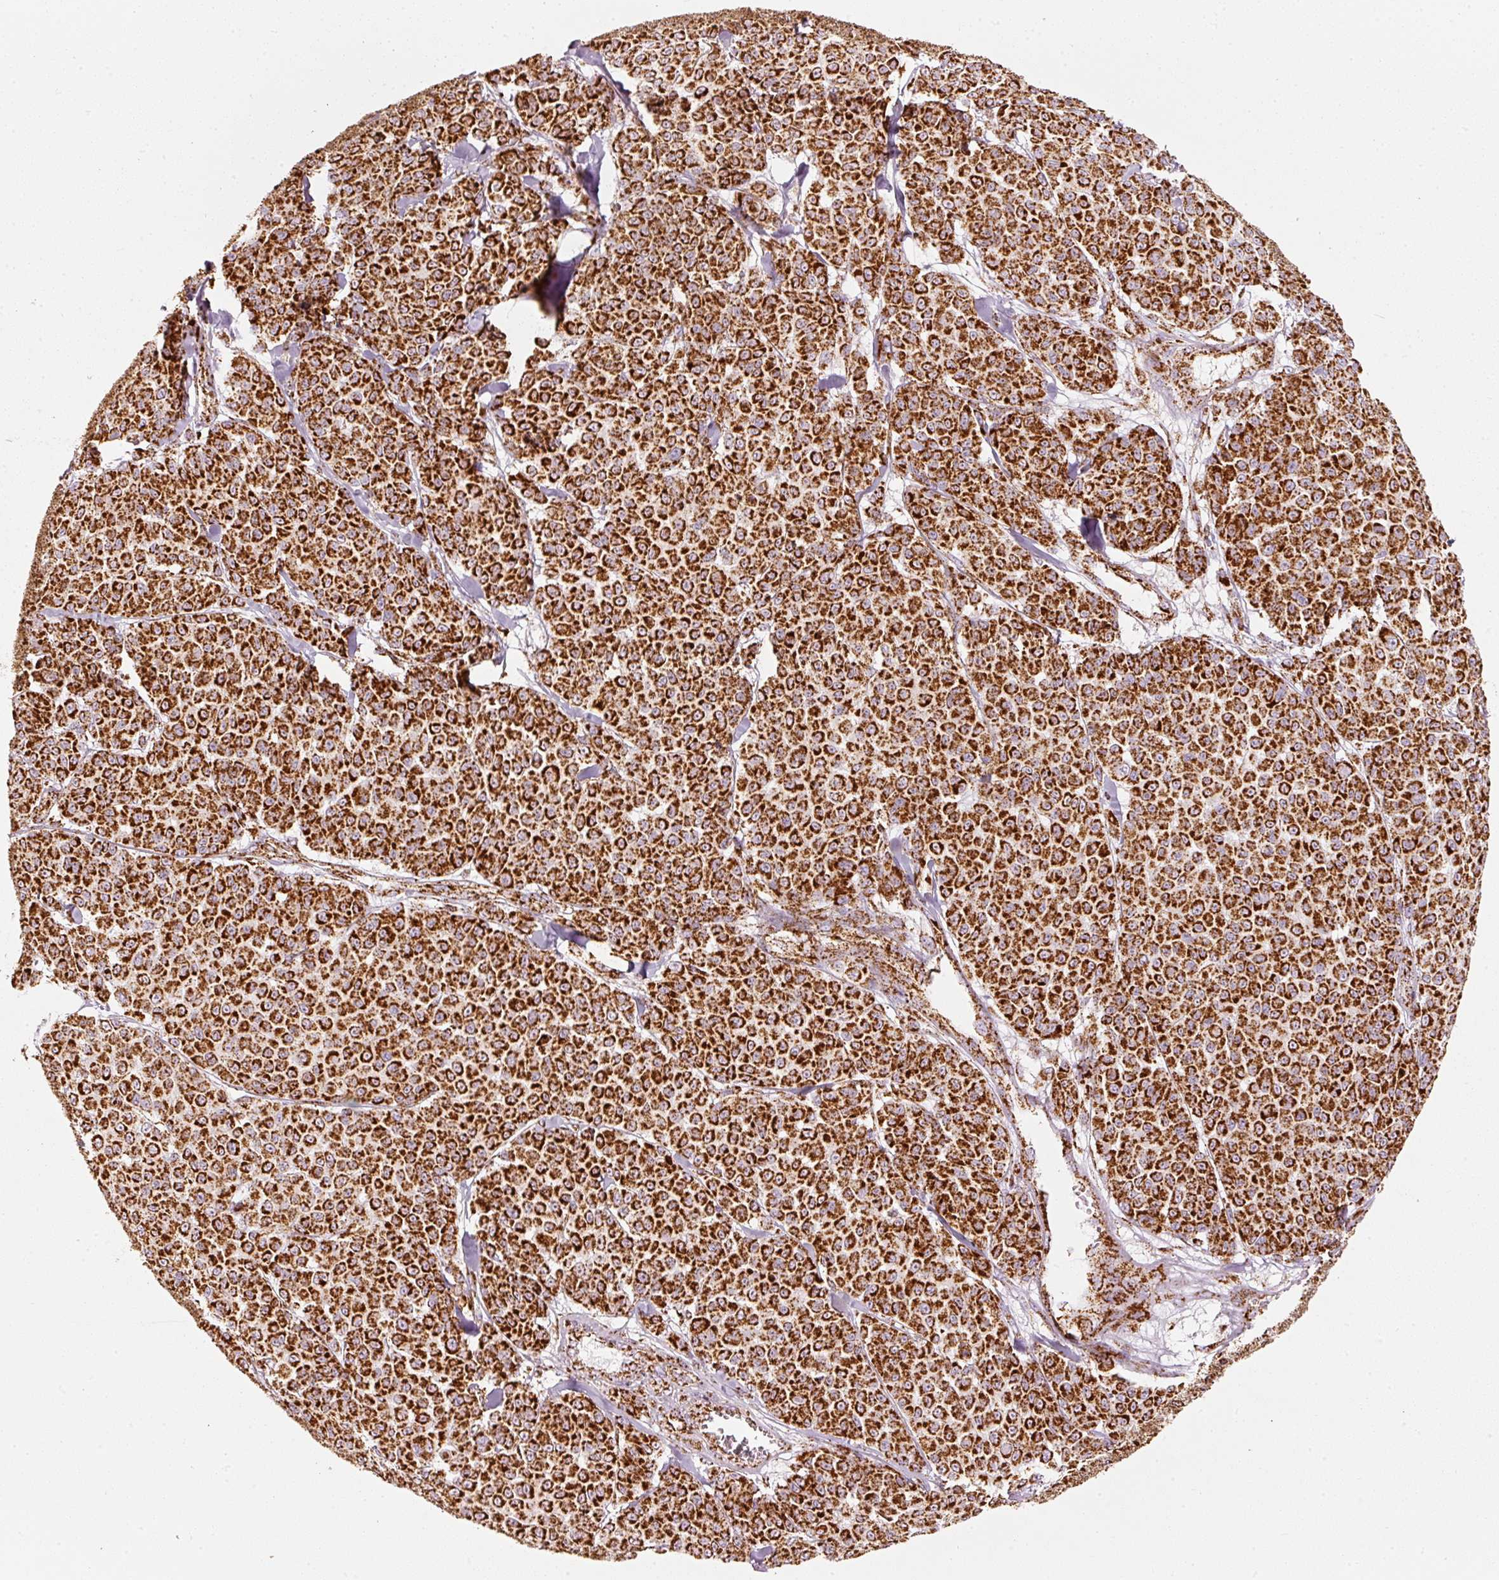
{"staining": {"intensity": "strong", "quantity": ">75%", "location": "cytoplasmic/membranous"}, "tissue": "melanoma", "cell_type": "Tumor cells", "image_type": "cancer", "snomed": [{"axis": "morphology", "description": "Malignant melanoma, NOS"}, {"axis": "topography", "description": "Skin"}], "caption": "IHC photomicrograph of melanoma stained for a protein (brown), which displays high levels of strong cytoplasmic/membranous positivity in about >75% of tumor cells.", "gene": "UQCRC1", "patient": {"sex": "male", "age": 46}}